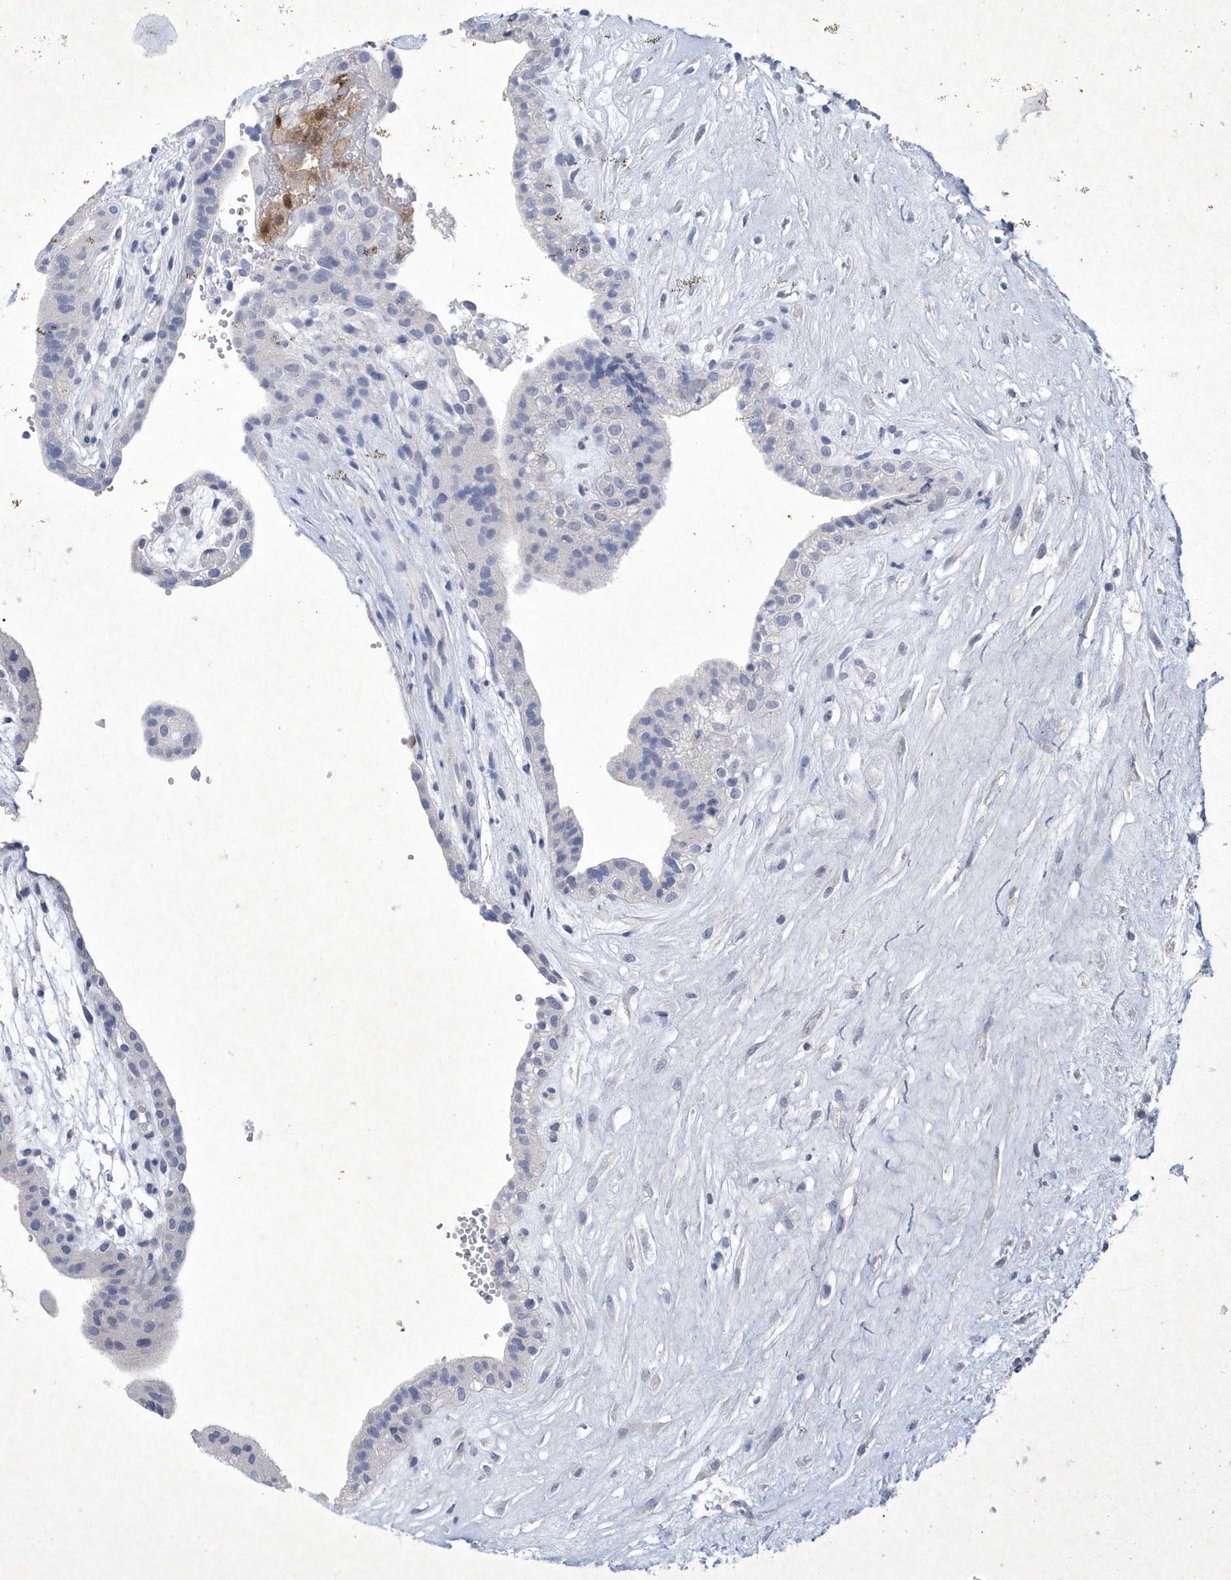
{"staining": {"intensity": "negative", "quantity": "none", "location": "none"}, "tissue": "placenta", "cell_type": "Decidual cells", "image_type": "normal", "snomed": [{"axis": "morphology", "description": "Normal tissue, NOS"}, {"axis": "topography", "description": "Placenta"}], "caption": "Decidual cells show no significant protein positivity in unremarkable placenta. (DAB (3,3'-diaminobenzidine) immunohistochemistry (IHC) visualized using brightfield microscopy, high magnification).", "gene": "BHLHA15", "patient": {"sex": "female", "age": 18}}